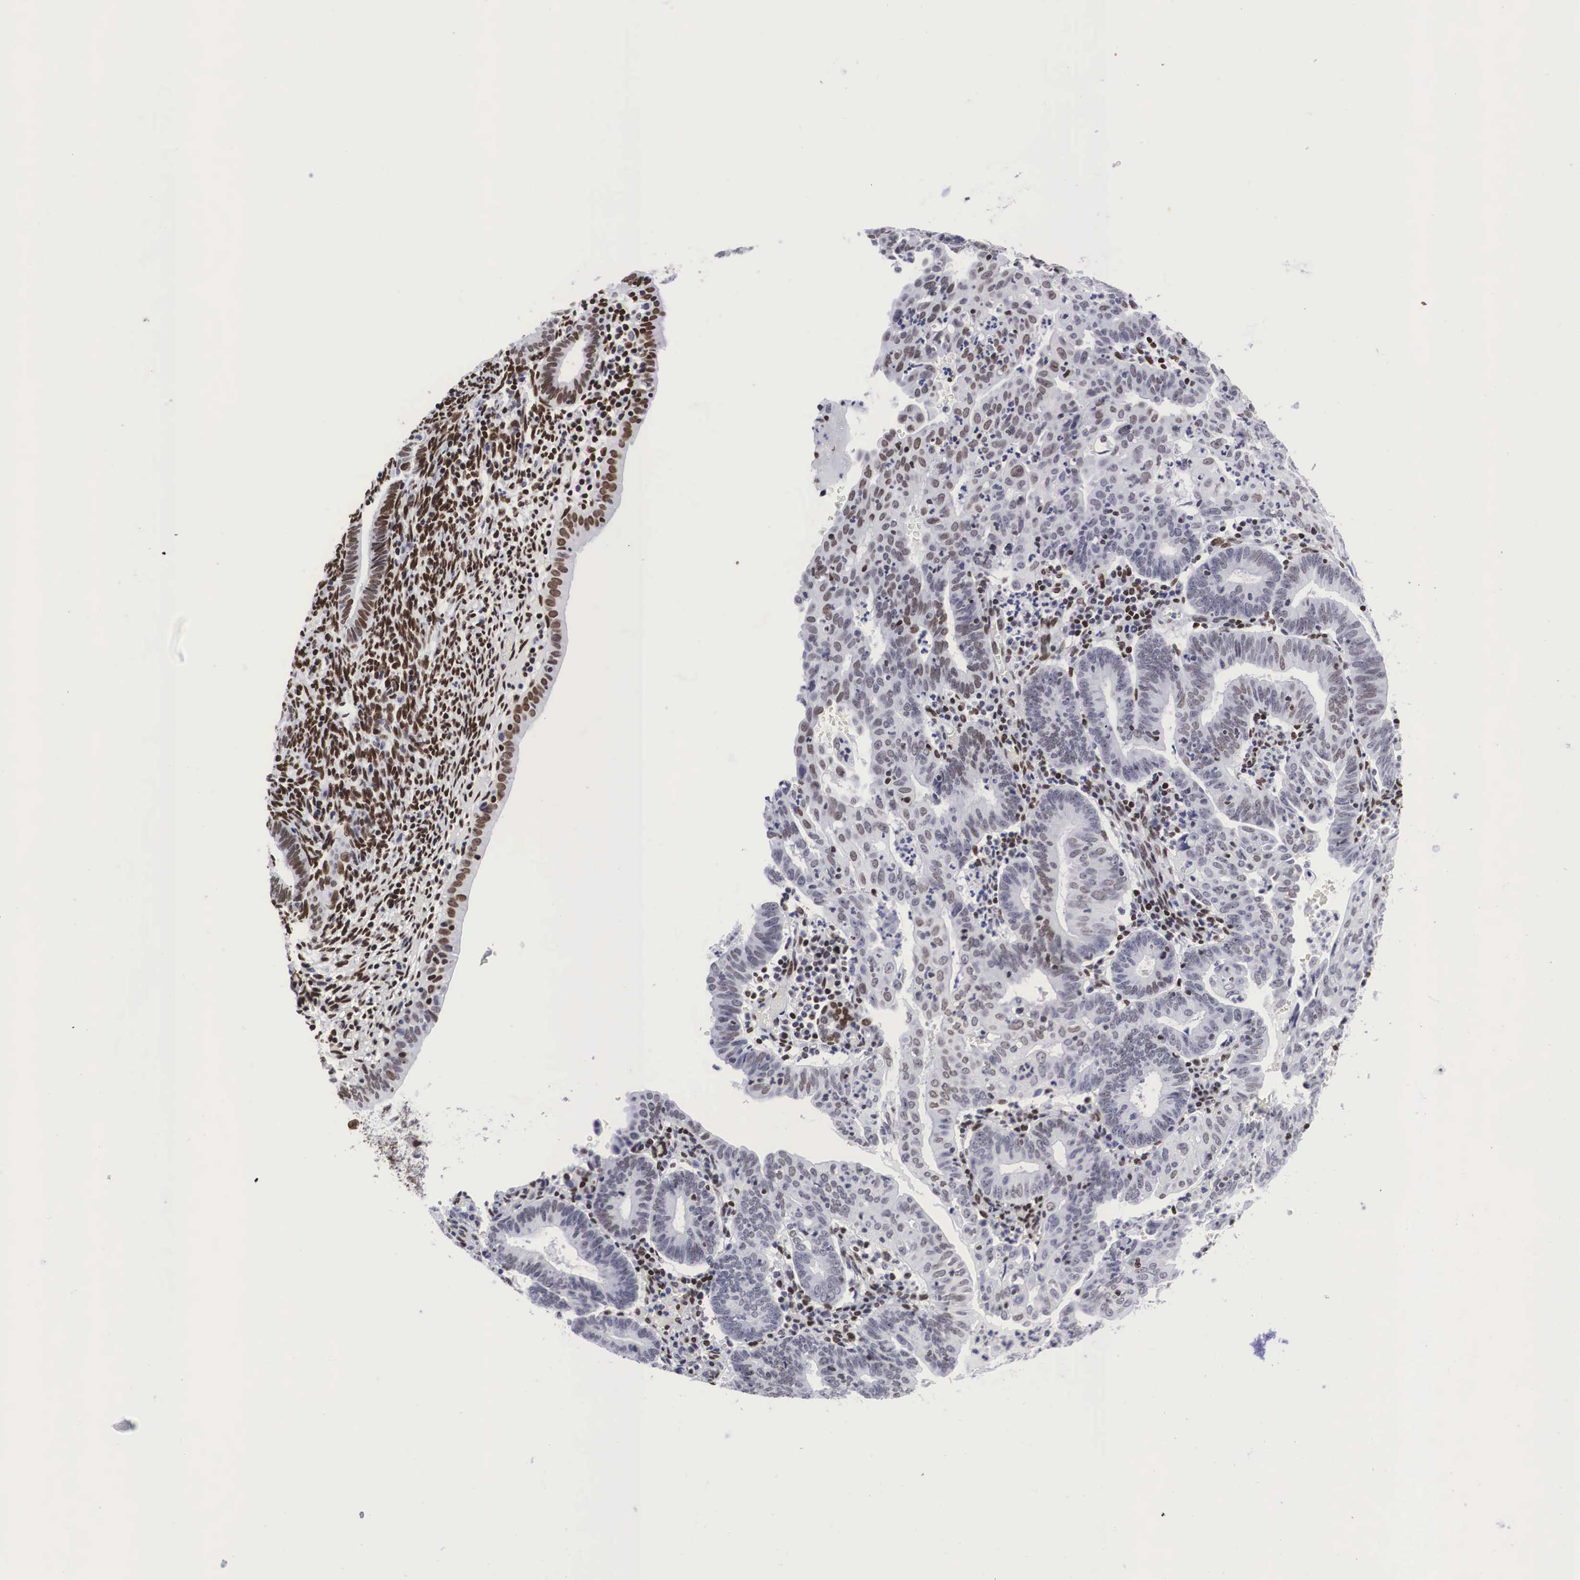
{"staining": {"intensity": "moderate", "quantity": ">75%", "location": "nuclear"}, "tissue": "endometrial cancer", "cell_type": "Tumor cells", "image_type": "cancer", "snomed": [{"axis": "morphology", "description": "Adenocarcinoma, NOS"}, {"axis": "topography", "description": "Endometrium"}], "caption": "Endometrial cancer (adenocarcinoma) tissue displays moderate nuclear expression in about >75% of tumor cells (DAB IHC, brown staining for protein, blue staining for nuclei).", "gene": "MECP2", "patient": {"sex": "female", "age": 60}}